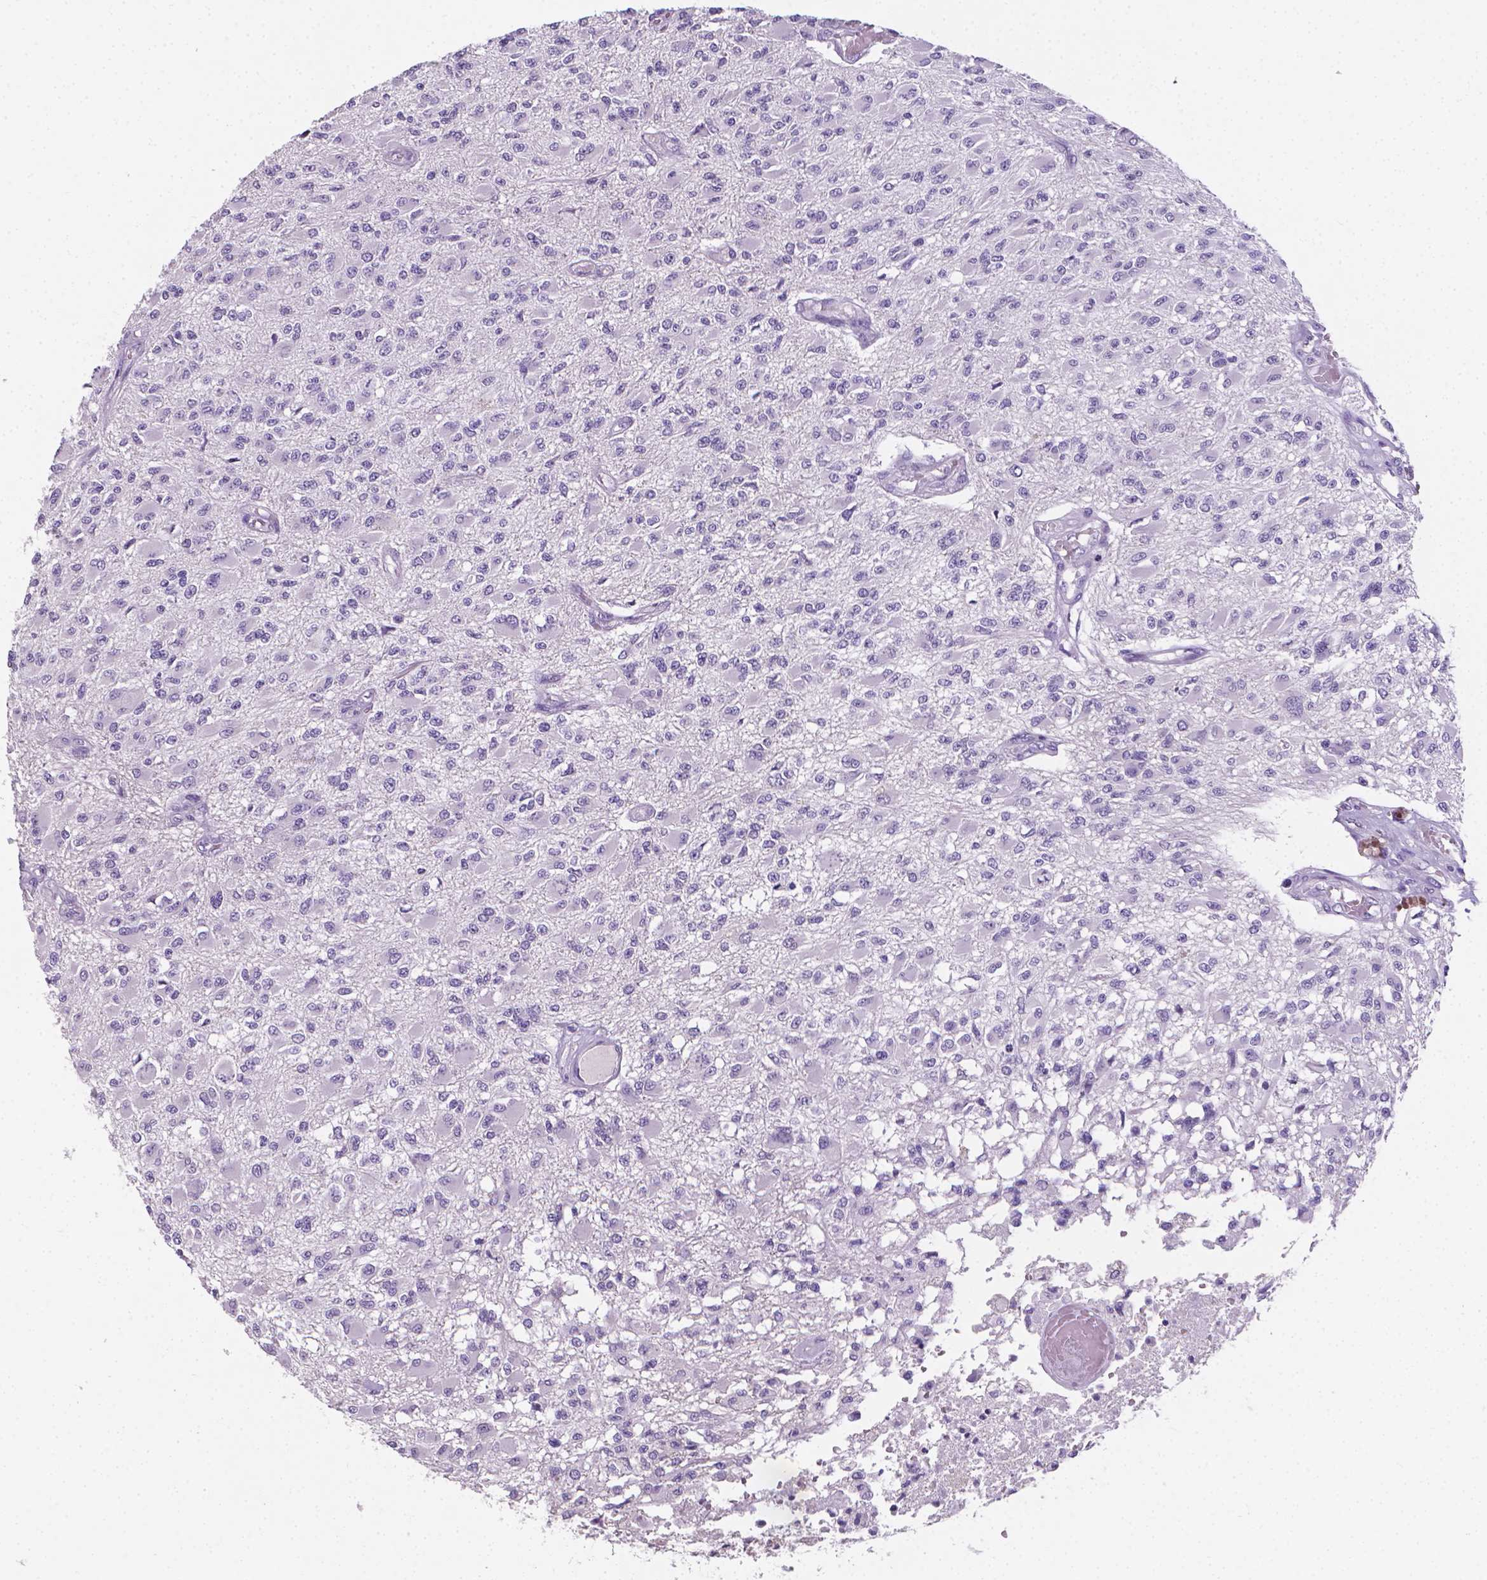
{"staining": {"intensity": "negative", "quantity": "none", "location": "none"}, "tissue": "glioma", "cell_type": "Tumor cells", "image_type": "cancer", "snomed": [{"axis": "morphology", "description": "Glioma, malignant, High grade"}, {"axis": "topography", "description": "Brain"}], "caption": "This is an IHC micrograph of glioma. There is no staining in tumor cells.", "gene": "XPNPEP2", "patient": {"sex": "female", "age": 63}}